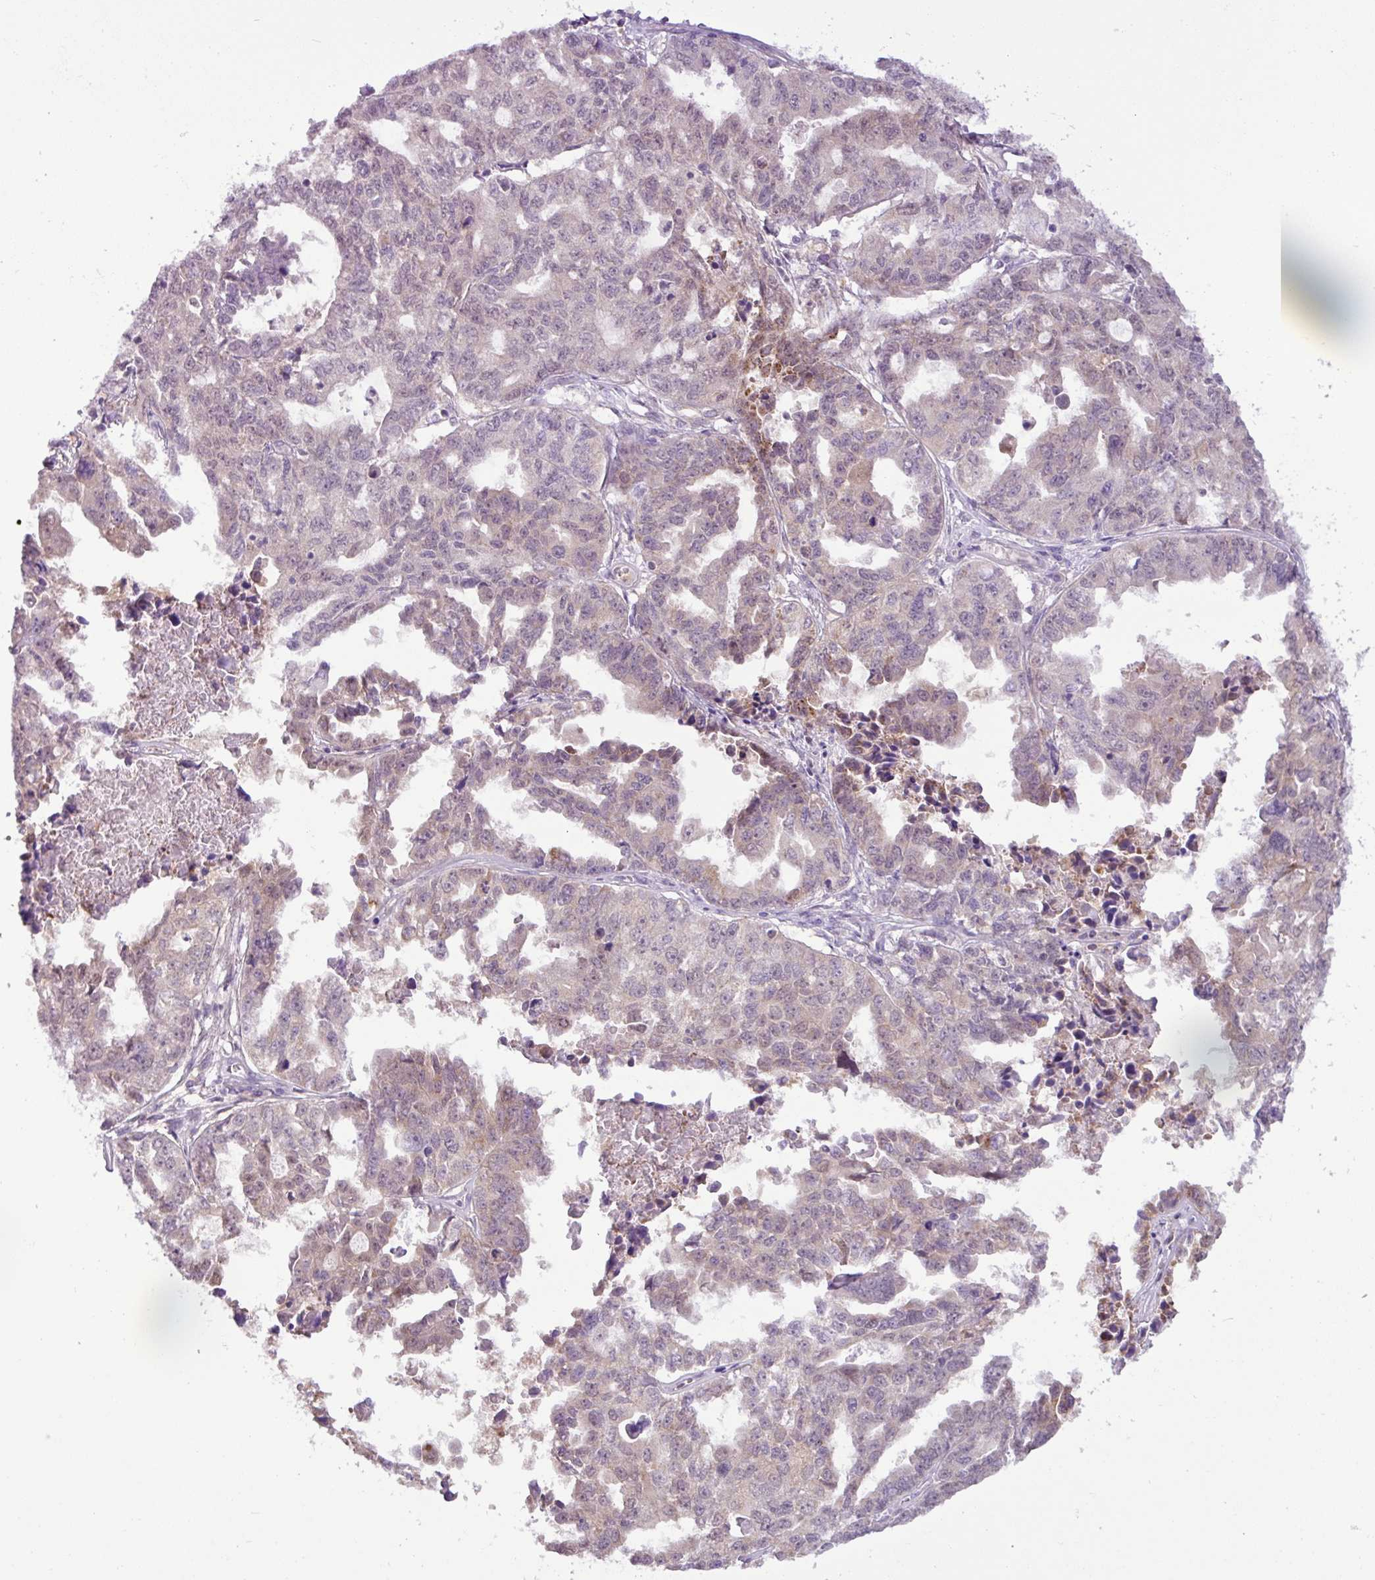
{"staining": {"intensity": "weak", "quantity": "<25%", "location": "cytoplasmic/membranous"}, "tissue": "ovarian cancer", "cell_type": "Tumor cells", "image_type": "cancer", "snomed": [{"axis": "morphology", "description": "Adenocarcinoma, NOS"}, {"axis": "morphology", "description": "Carcinoma, endometroid"}, {"axis": "topography", "description": "Ovary"}], "caption": "Tumor cells are negative for brown protein staining in ovarian cancer (adenocarcinoma). (Stains: DAB IHC with hematoxylin counter stain, Microscopy: brightfield microscopy at high magnification).", "gene": "TONSL", "patient": {"sex": "female", "age": 72}}